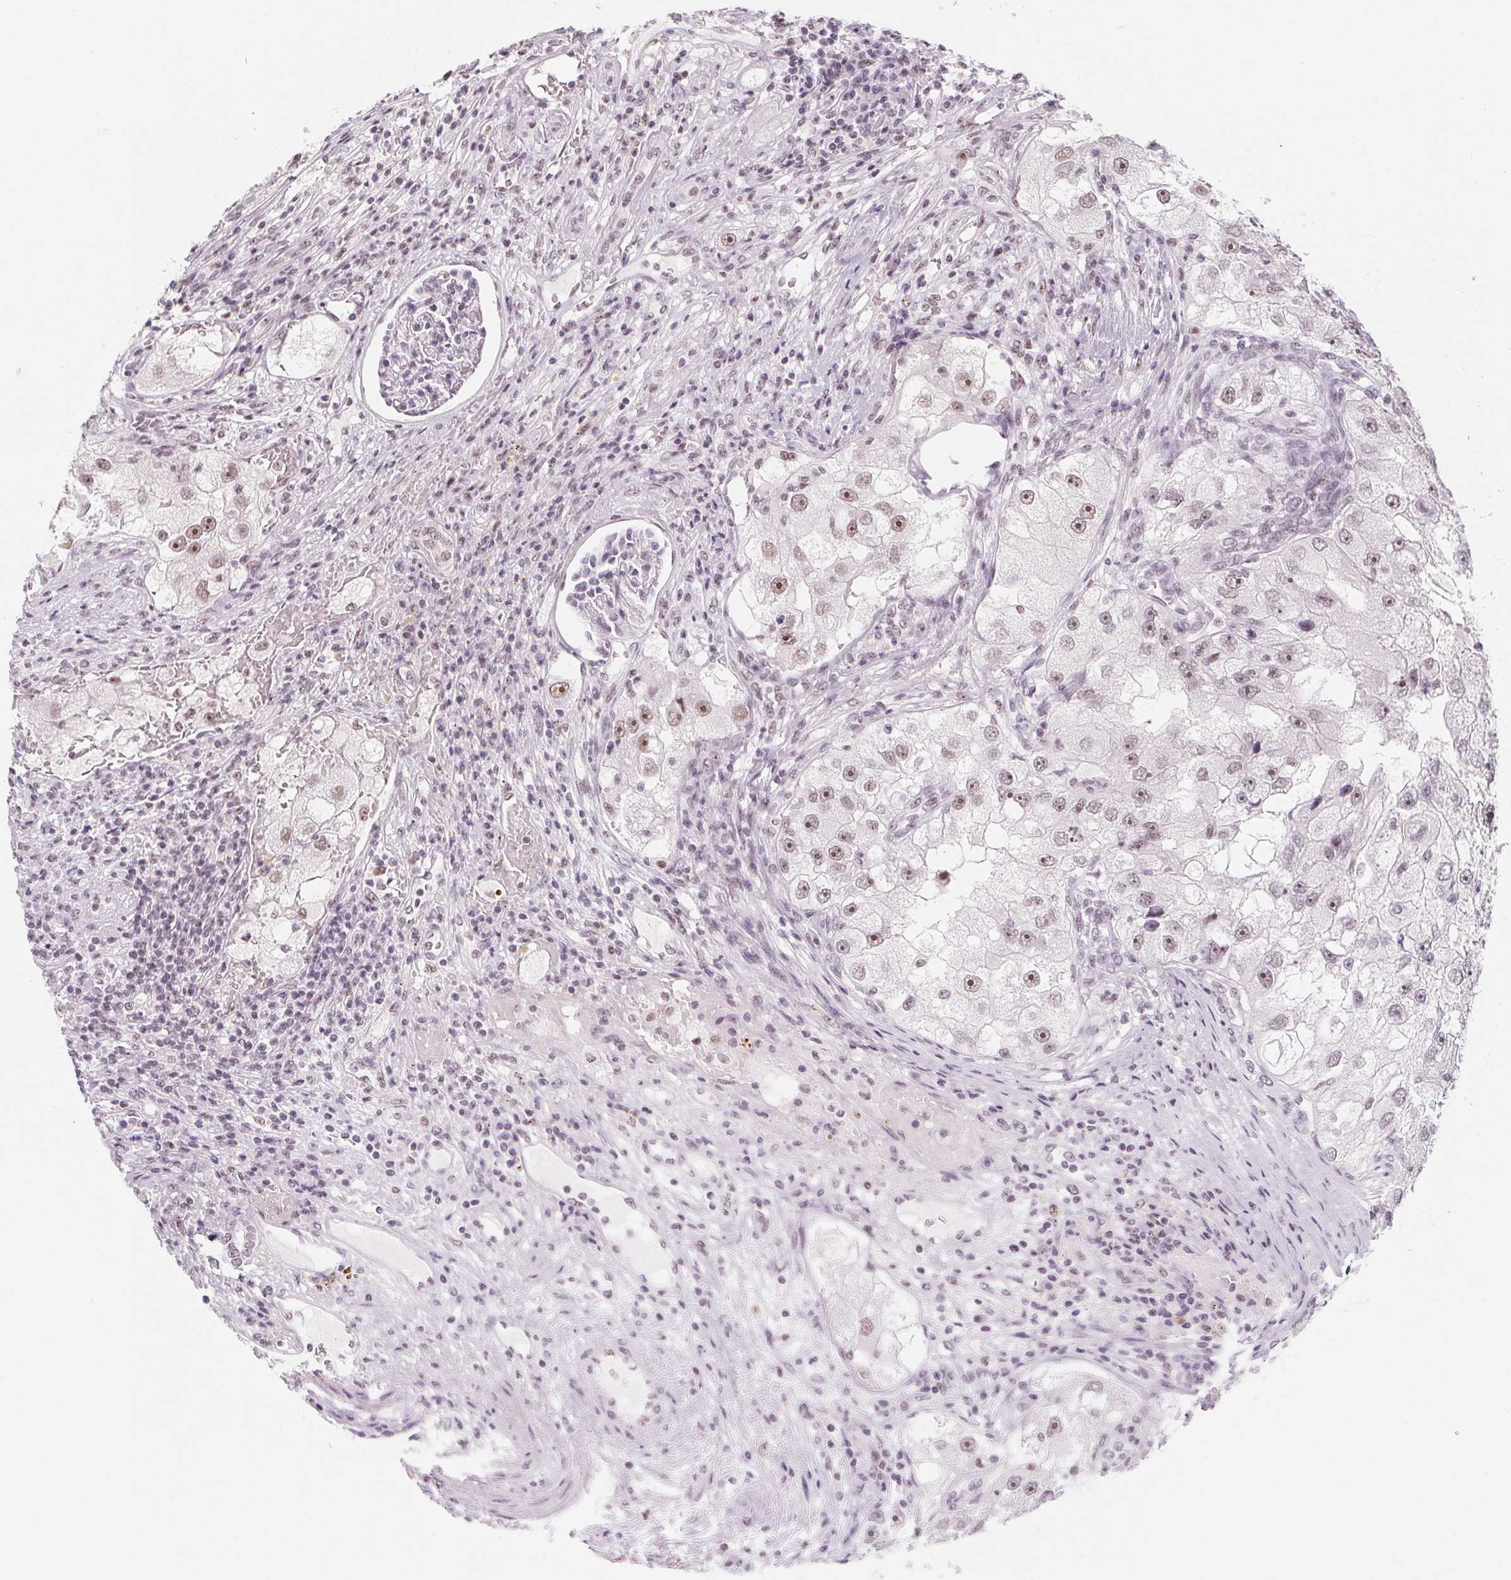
{"staining": {"intensity": "weak", "quantity": ">75%", "location": "nuclear"}, "tissue": "renal cancer", "cell_type": "Tumor cells", "image_type": "cancer", "snomed": [{"axis": "morphology", "description": "Adenocarcinoma, NOS"}, {"axis": "topography", "description": "Kidney"}], "caption": "Adenocarcinoma (renal) stained for a protein (brown) shows weak nuclear positive staining in about >75% of tumor cells.", "gene": "ZIC4", "patient": {"sex": "male", "age": 63}}